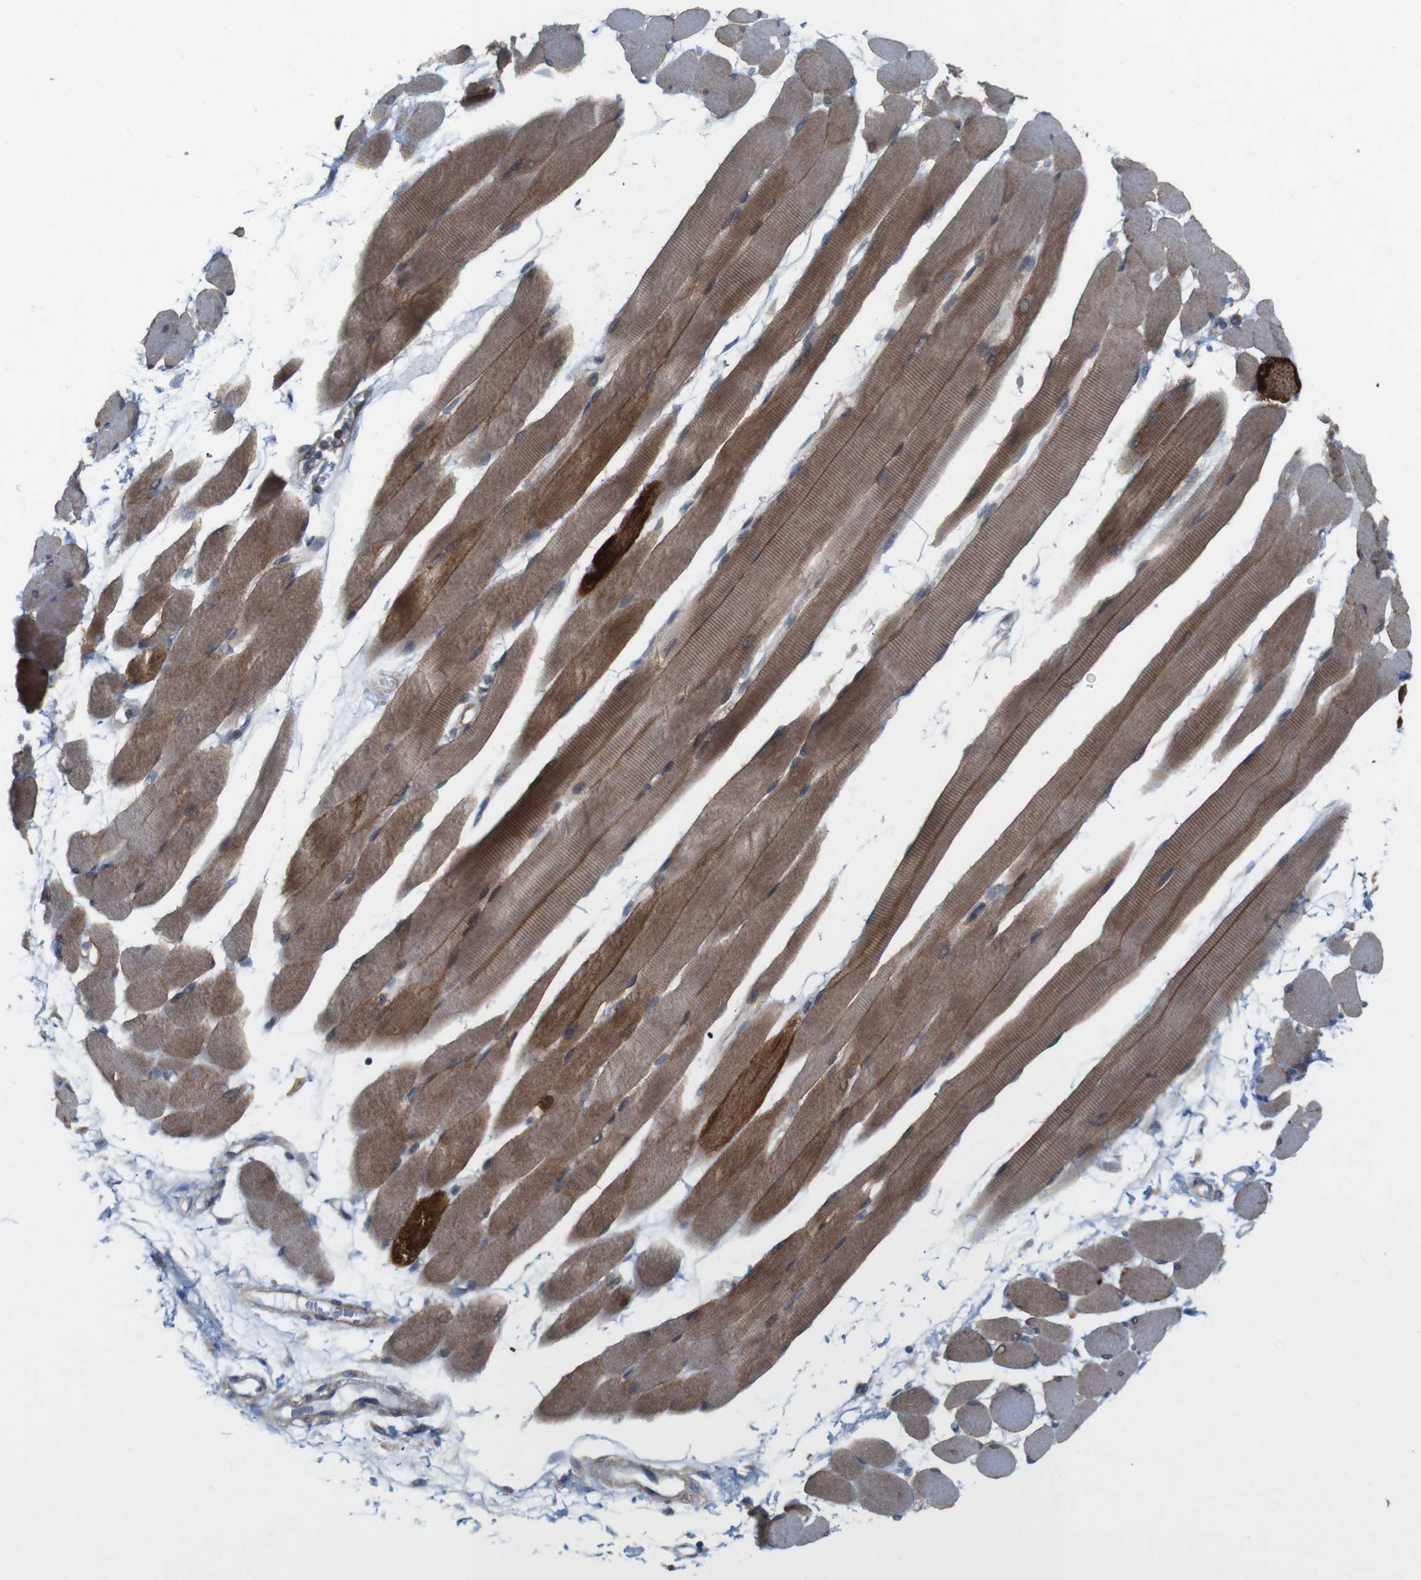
{"staining": {"intensity": "moderate", "quantity": ">75%", "location": "cytoplasmic/membranous"}, "tissue": "skeletal muscle", "cell_type": "Myocytes", "image_type": "normal", "snomed": [{"axis": "morphology", "description": "Normal tissue, NOS"}, {"axis": "topography", "description": "Skeletal muscle"}, {"axis": "topography", "description": "Peripheral nerve tissue"}], "caption": "Moderate cytoplasmic/membranous protein positivity is identified in approximately >75% of myocytes in skeletal muscle.", "gene": "SIGLEC8", "patient": {"sex": "female", "age": 84}}